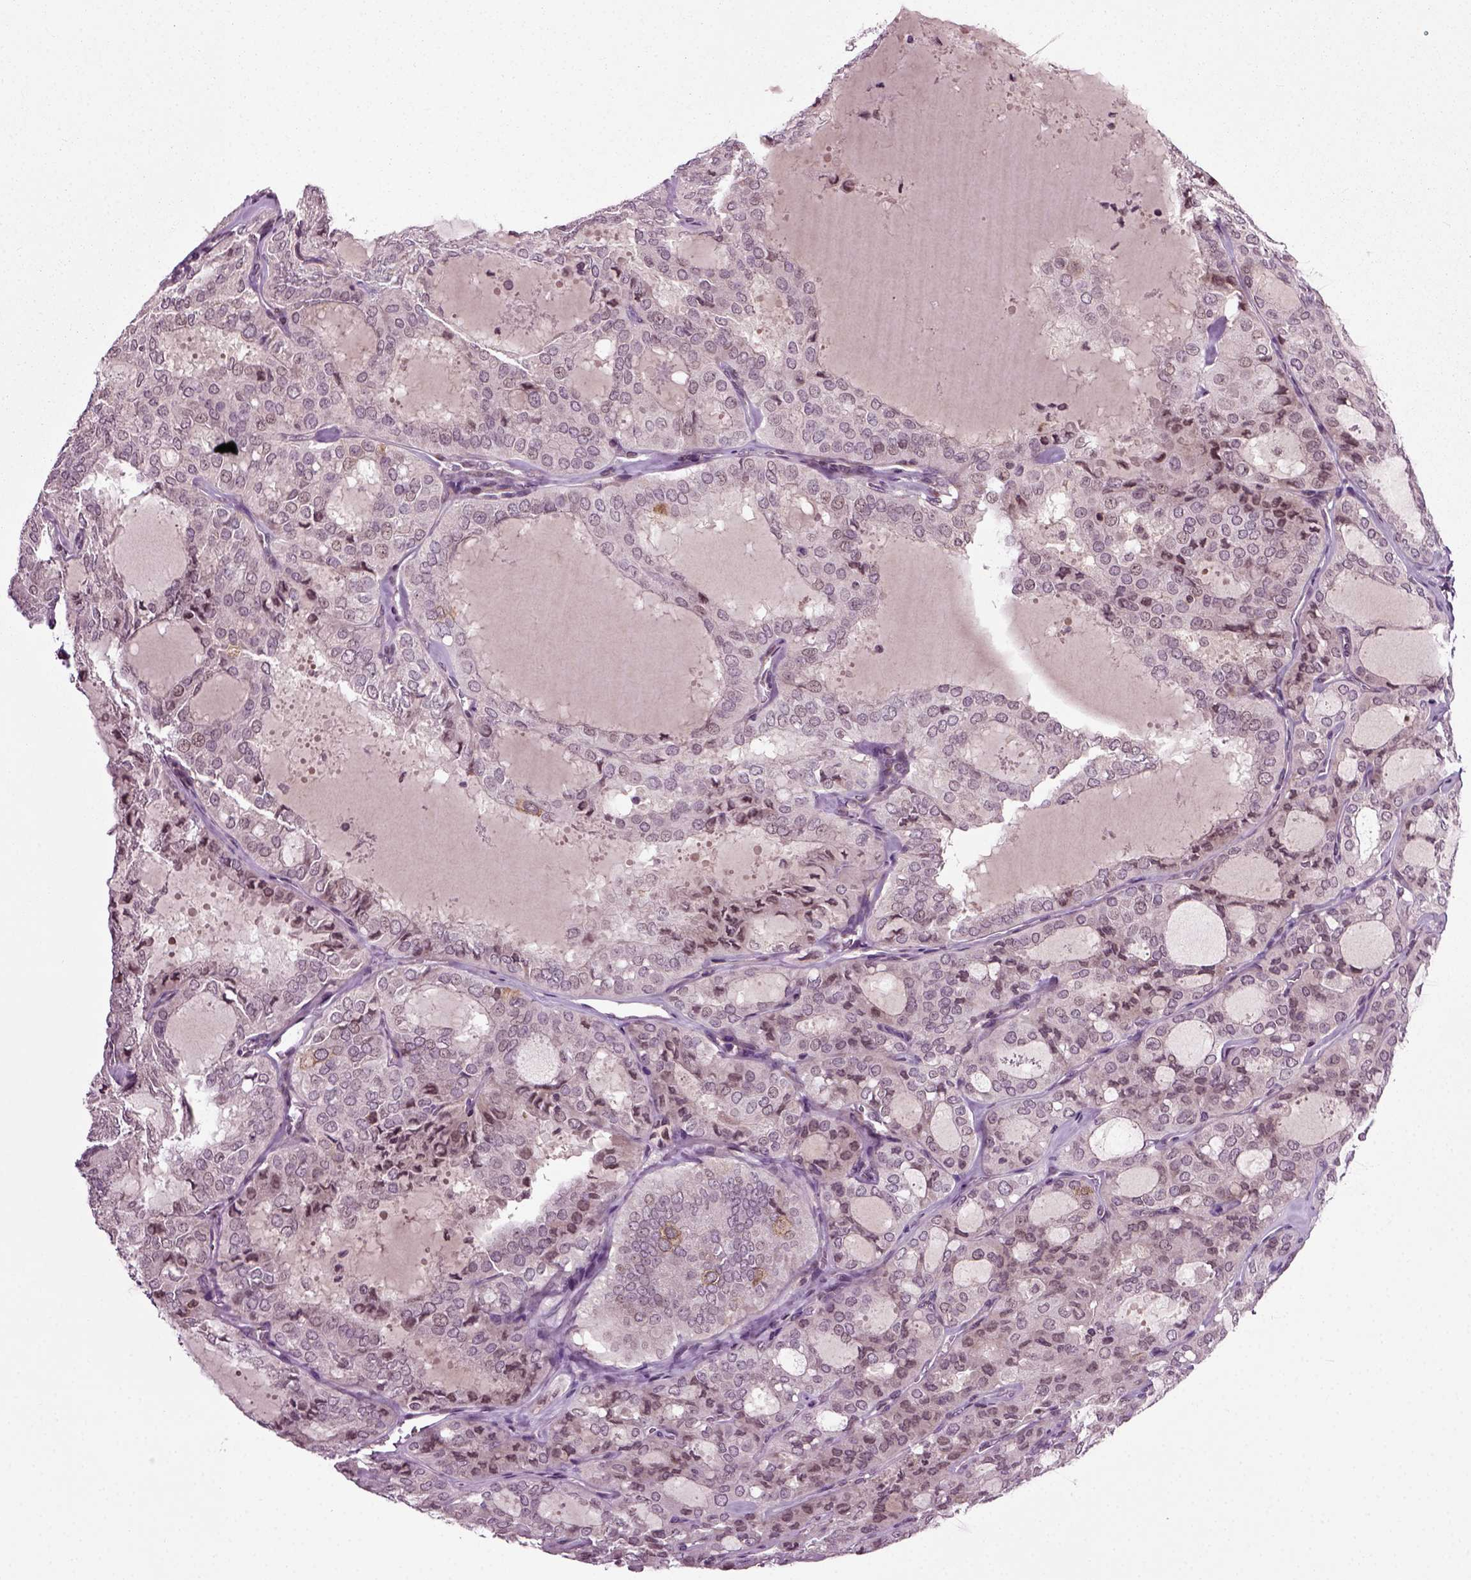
{"staining": {"intensity": "negative", "quantity": "none", "location": "none"}, "tissue": "thyroid cancer", "cell_type": "Tumor cells", "image_type": "cancer", "snomed": [{"axis": "morphology", "description": "Follicular adenoma carcinoma, NOS"}, {"axis": "topography", "description": "Thyroid gland"}], "caption": "DAB immunohistochemical staining of human thyroid cancer (follicular adenoma carcinoma) displays no significant positivity in tumor cells.", "gene": "KNSTRN", "patient": {"sex": "male", "age": 75}}